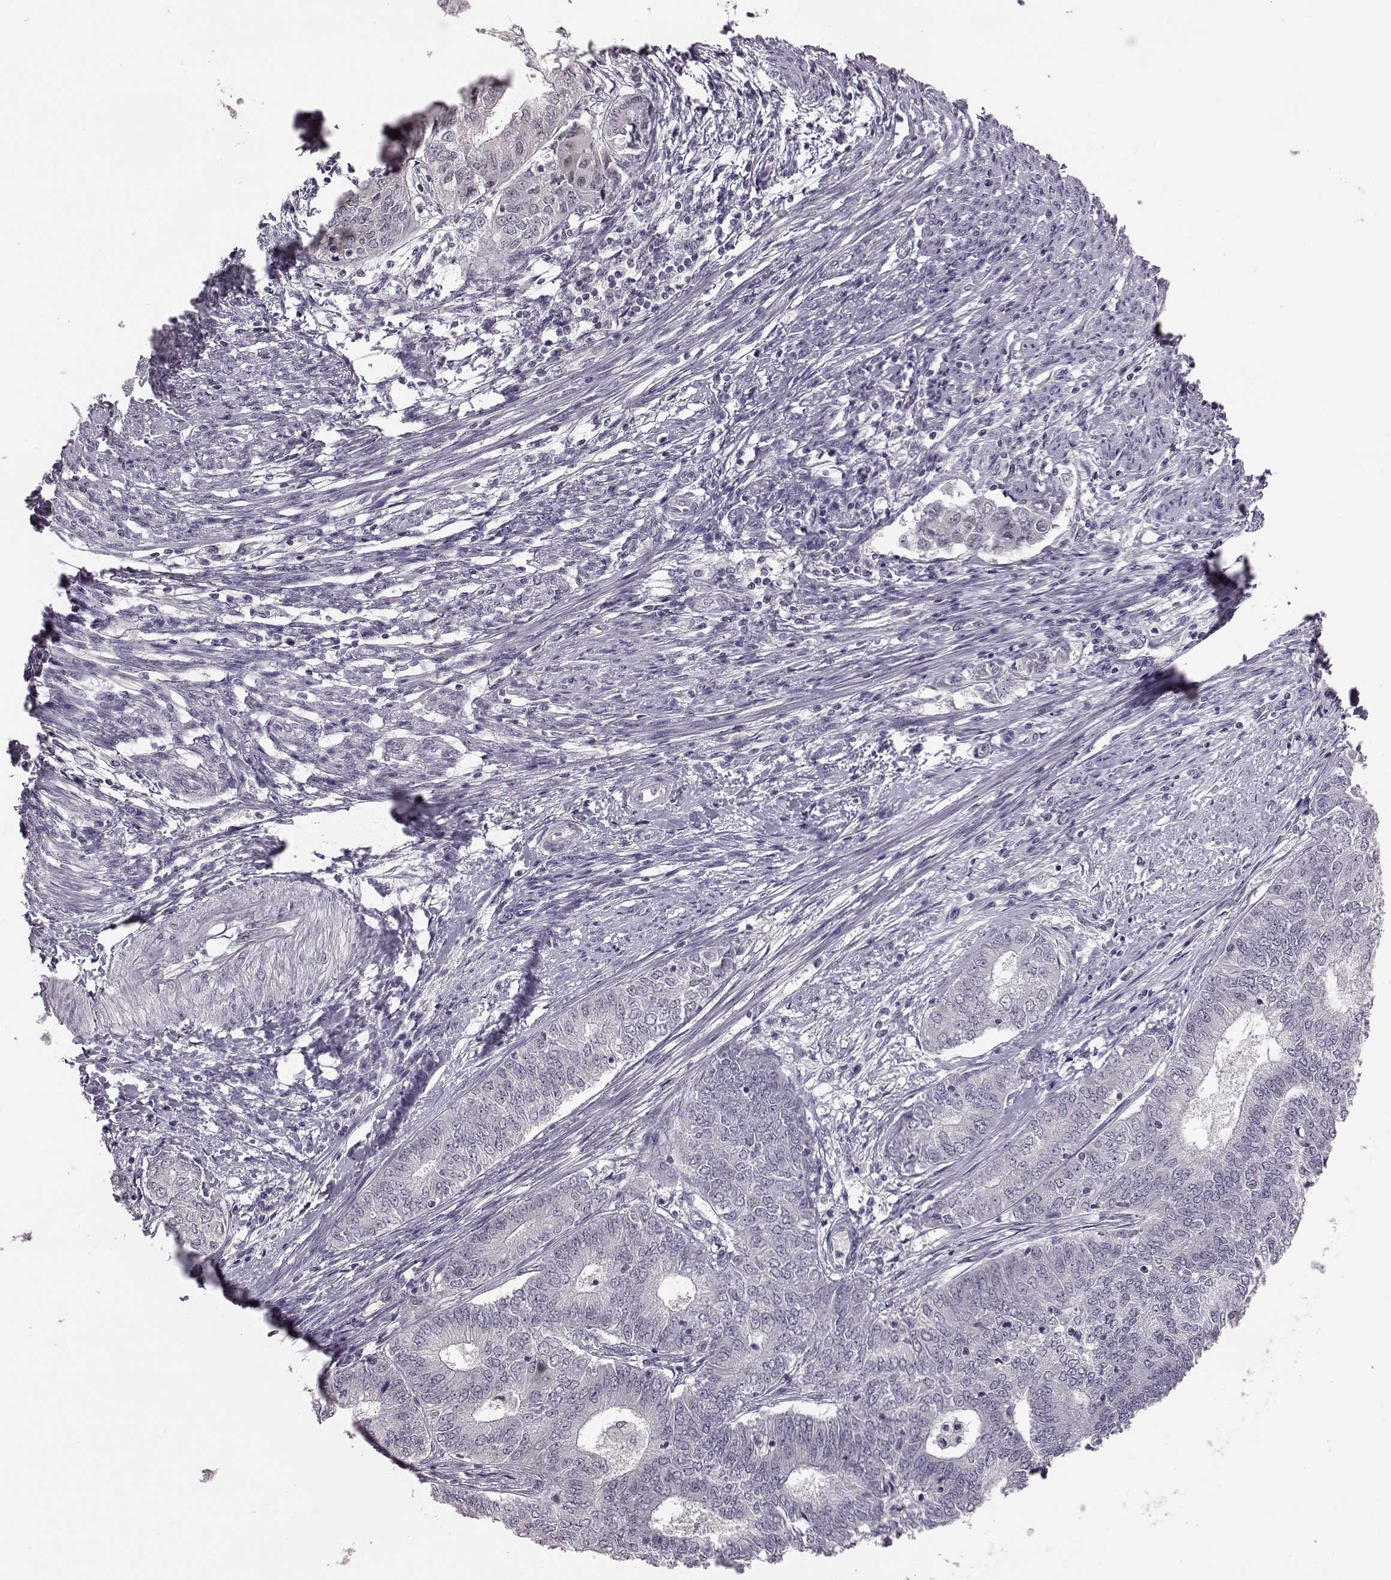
{"staining": {"intensity": "negative", "quantity": "none", "location": "none"}, "tissue": "endometrial cancer", "cell_type": "Tumor cells", "image_type": "cancer", "snomed": [{"axis": "morphology", "description": "Adenocarcinoma, NOS"}, {"axis": "topography", "description": "Endometrium"}], "caption": "This is an immunohistochemistry (IHC) image of human endometrial cancer (adenocarcinoma). There is no expression in tumor cells.", "gene": "C10orf62", "patient": {"sex": "female", "age": 62}}